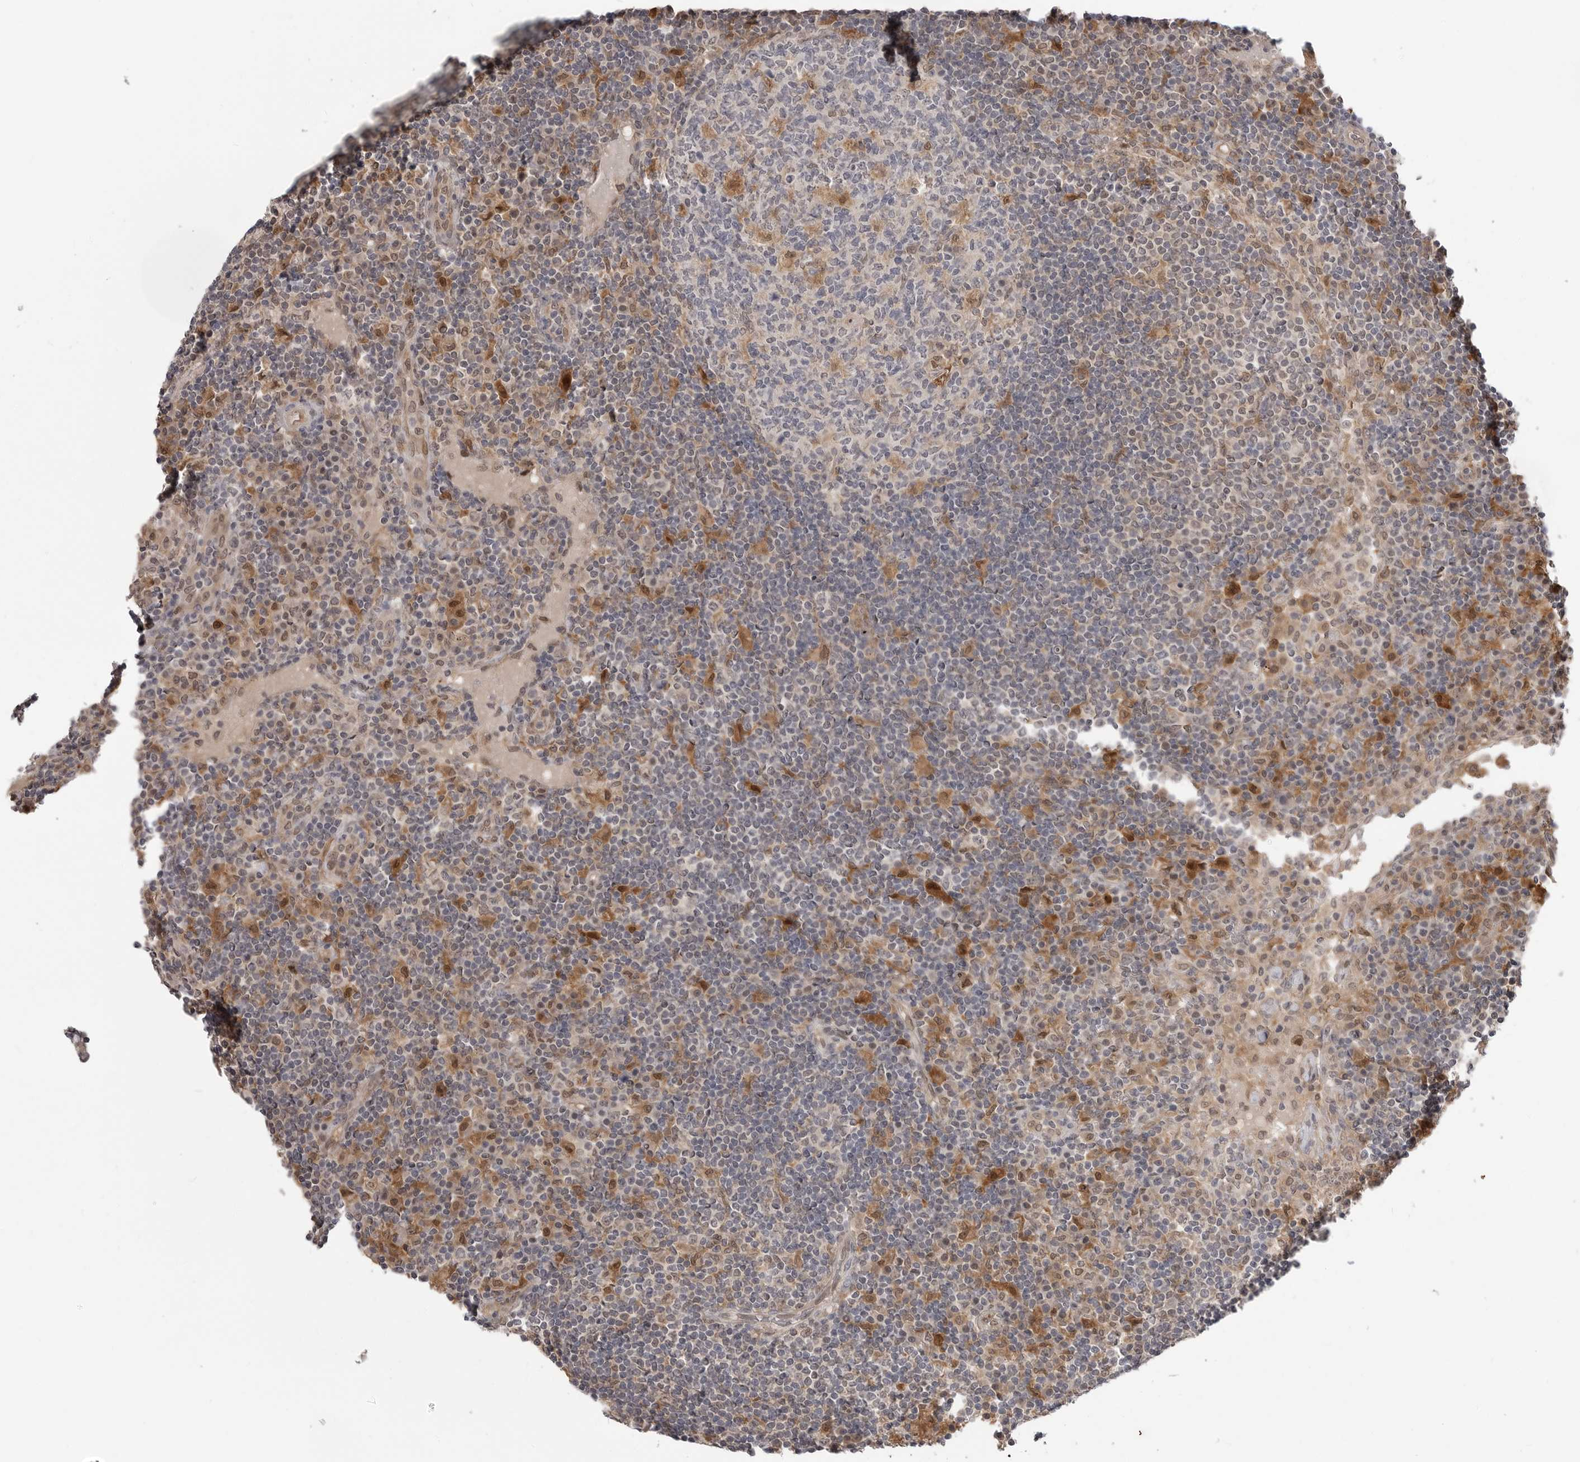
{"staining": {"intensity": "moderate", "quantity": "<25%", "location": "cytoplasmic/membranous,nuclear"}, "tissue": "lymph node", "cell_type": "Germinal center cells", "image_type": "normal", "snomed": [{"axis": "morphology", "description": "Normal tissue, NOS"}, {"axis": "topography", "description": "Lymph node"}], "caption": "Normal lymph node displays moderate cytoplasmic/membranous,nuclear staining in about <25% of germinal center cells, visualized by immunohistochemistry.", "gene": "PNPO", "patient": {"sex": "female", "age": 53}}